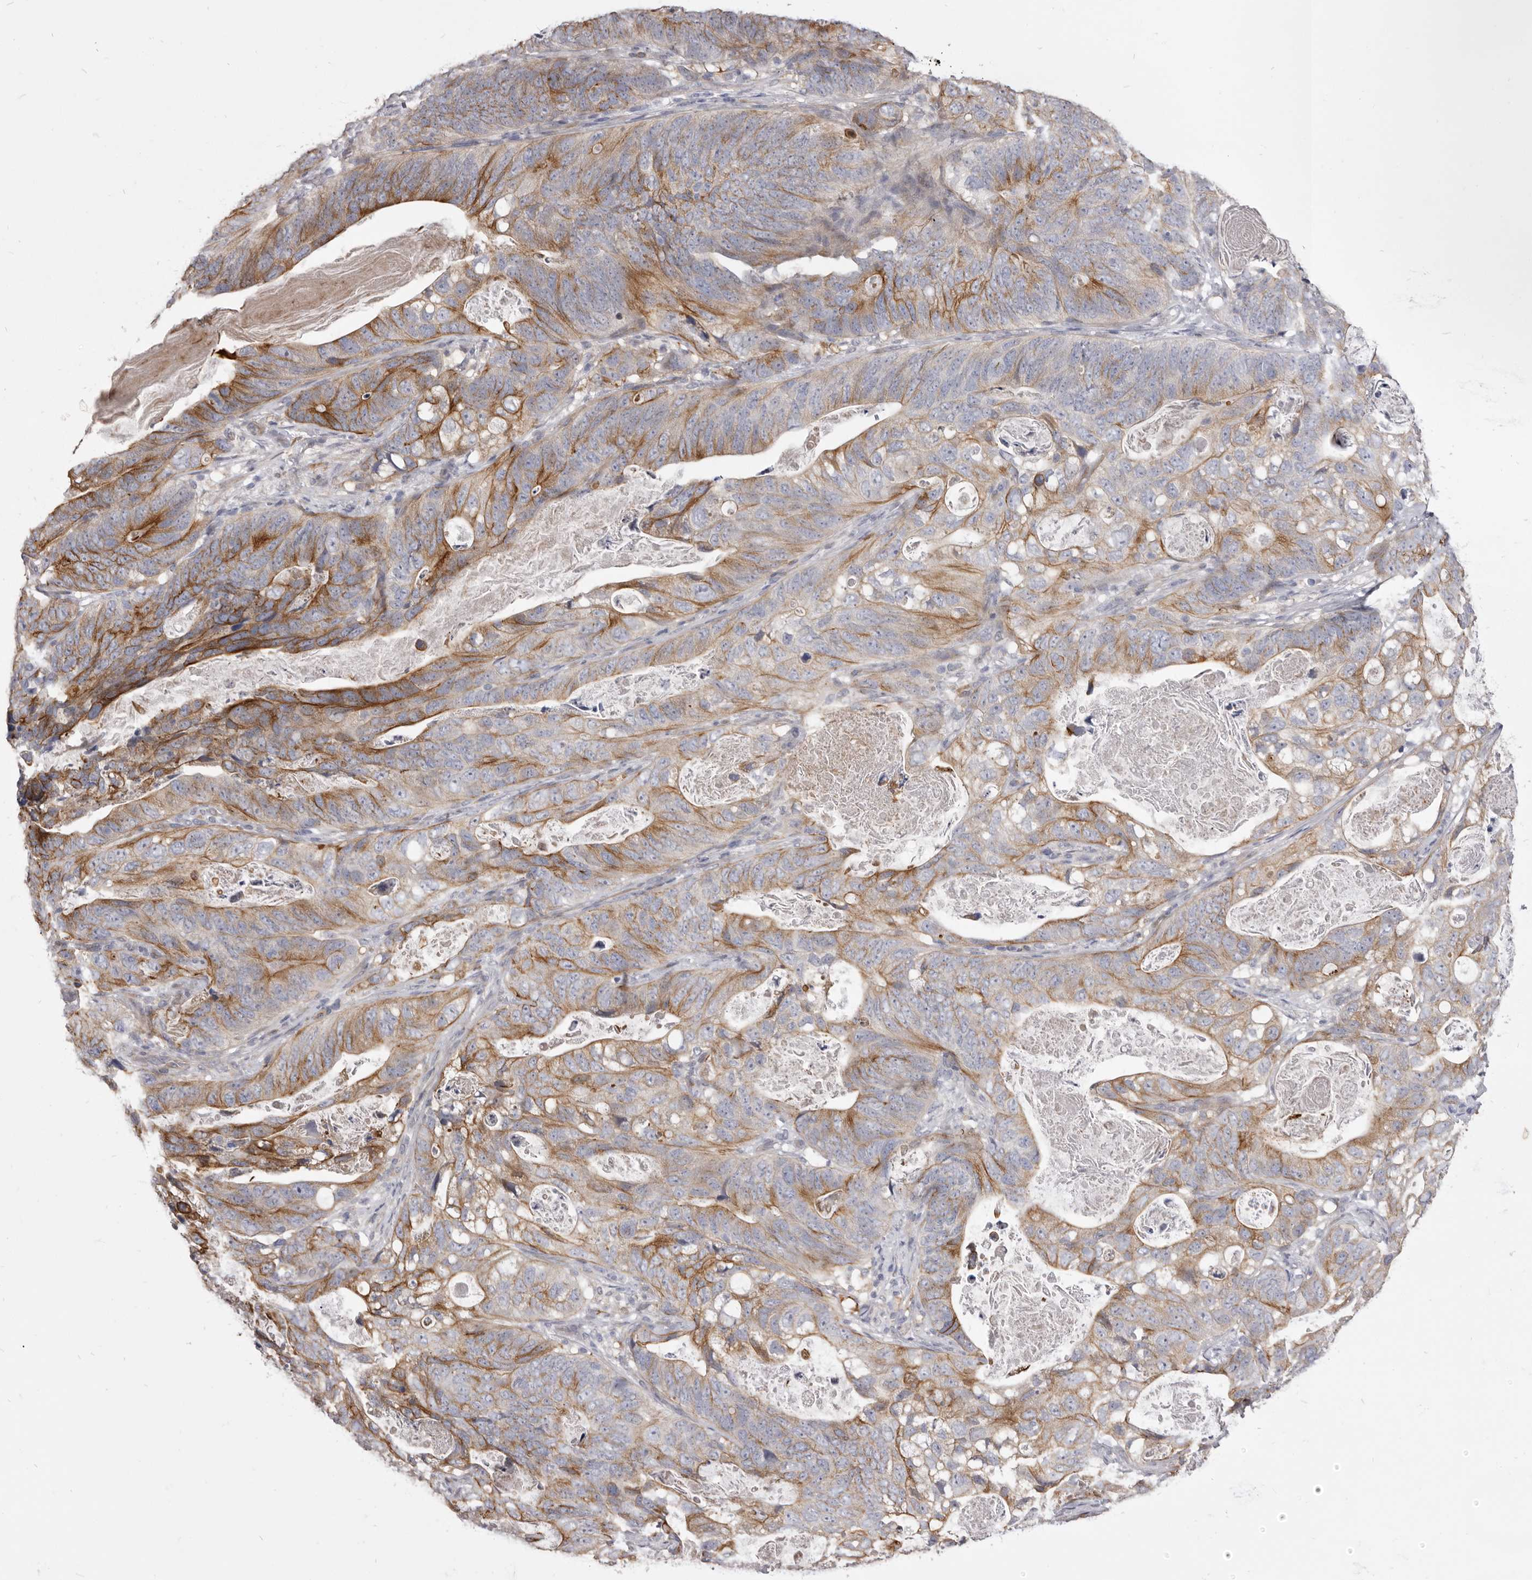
{"staining": {"intensity": "moderate", "quantity": "25%-75%", "location": "cytoplasmic/membranous"}, "tissue": "stomach cancer", "cell_type": "Tumor cells", "image_type": "cancer", "snomed": [{"axis": "morphology", "description": "Normal tissue, NOS"}, {"axis": "morphology", "description": "Adenocarcinoma, NOS"}, {"axis": "topography", "description": "Stomach"}], "caption": "Approximately 25%-75% of tumor cells in human stomach cancer reveal moderate cytoplasmic/membranous protein expression as visualized by brown immunohistochemical staining.", "gene": "VPS45", "patient": {"sex": "female", "age": 89}}